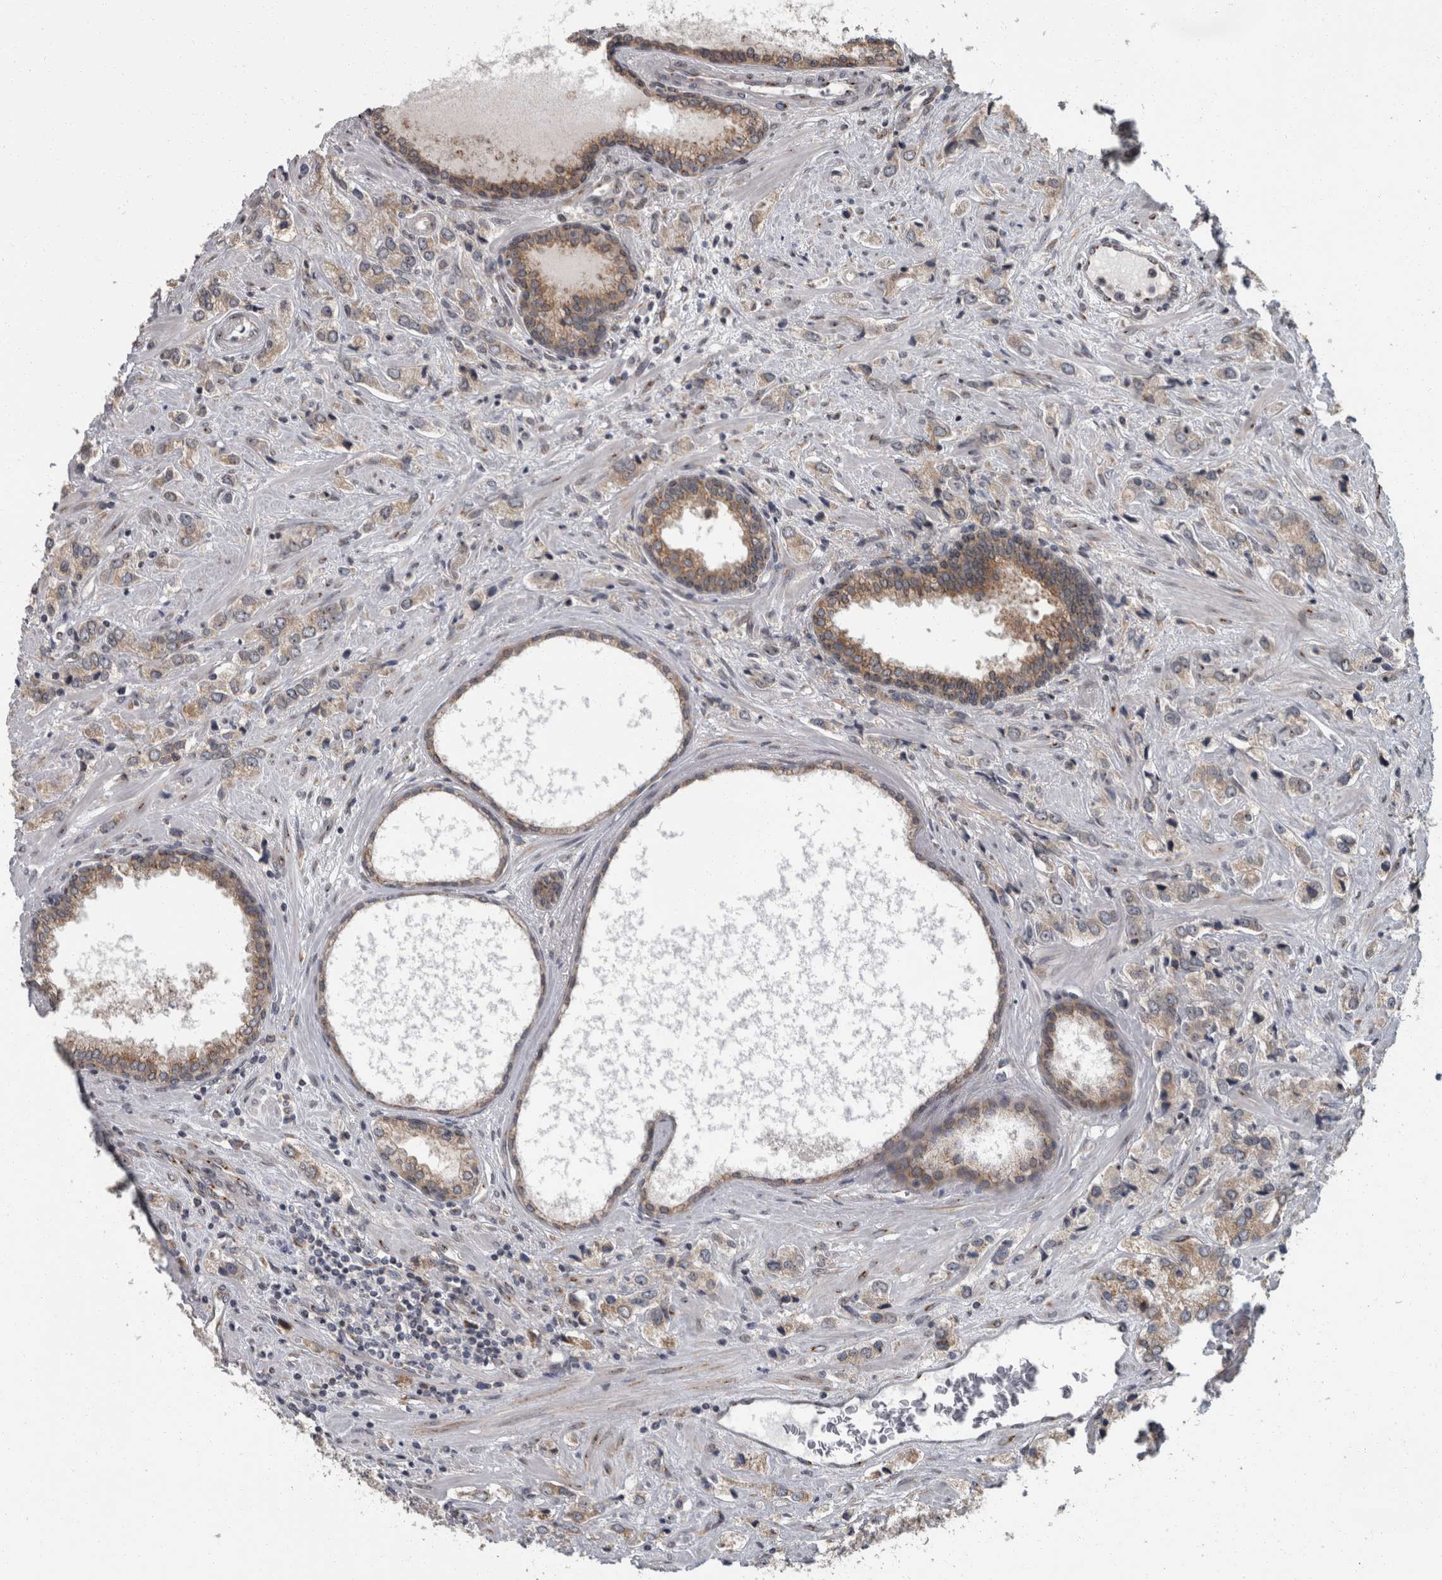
{"staining": {"intensity": "moderate", "quantity": "25%-75%", "location": "cytoplasmic/membranous"}, "tissue": "prostate cancer", "cell_type": "Tumor cells", "image_type": "cancer", "snomed": [{"axis": "morphology", "description": "Adenocarcinoma, High grade"}, {"axis": "topography", "description": "Prostate"}], "caption": "Prostate adenocarcinoma (high-grade) tissue shows moderate cytoplasmic/membranous positivity in approximately 25%-75% of tumor cells, visualized by immunohistochemistry.", "gene": "LMAN2L", "patient": {"sex": "male", "age": 66}}